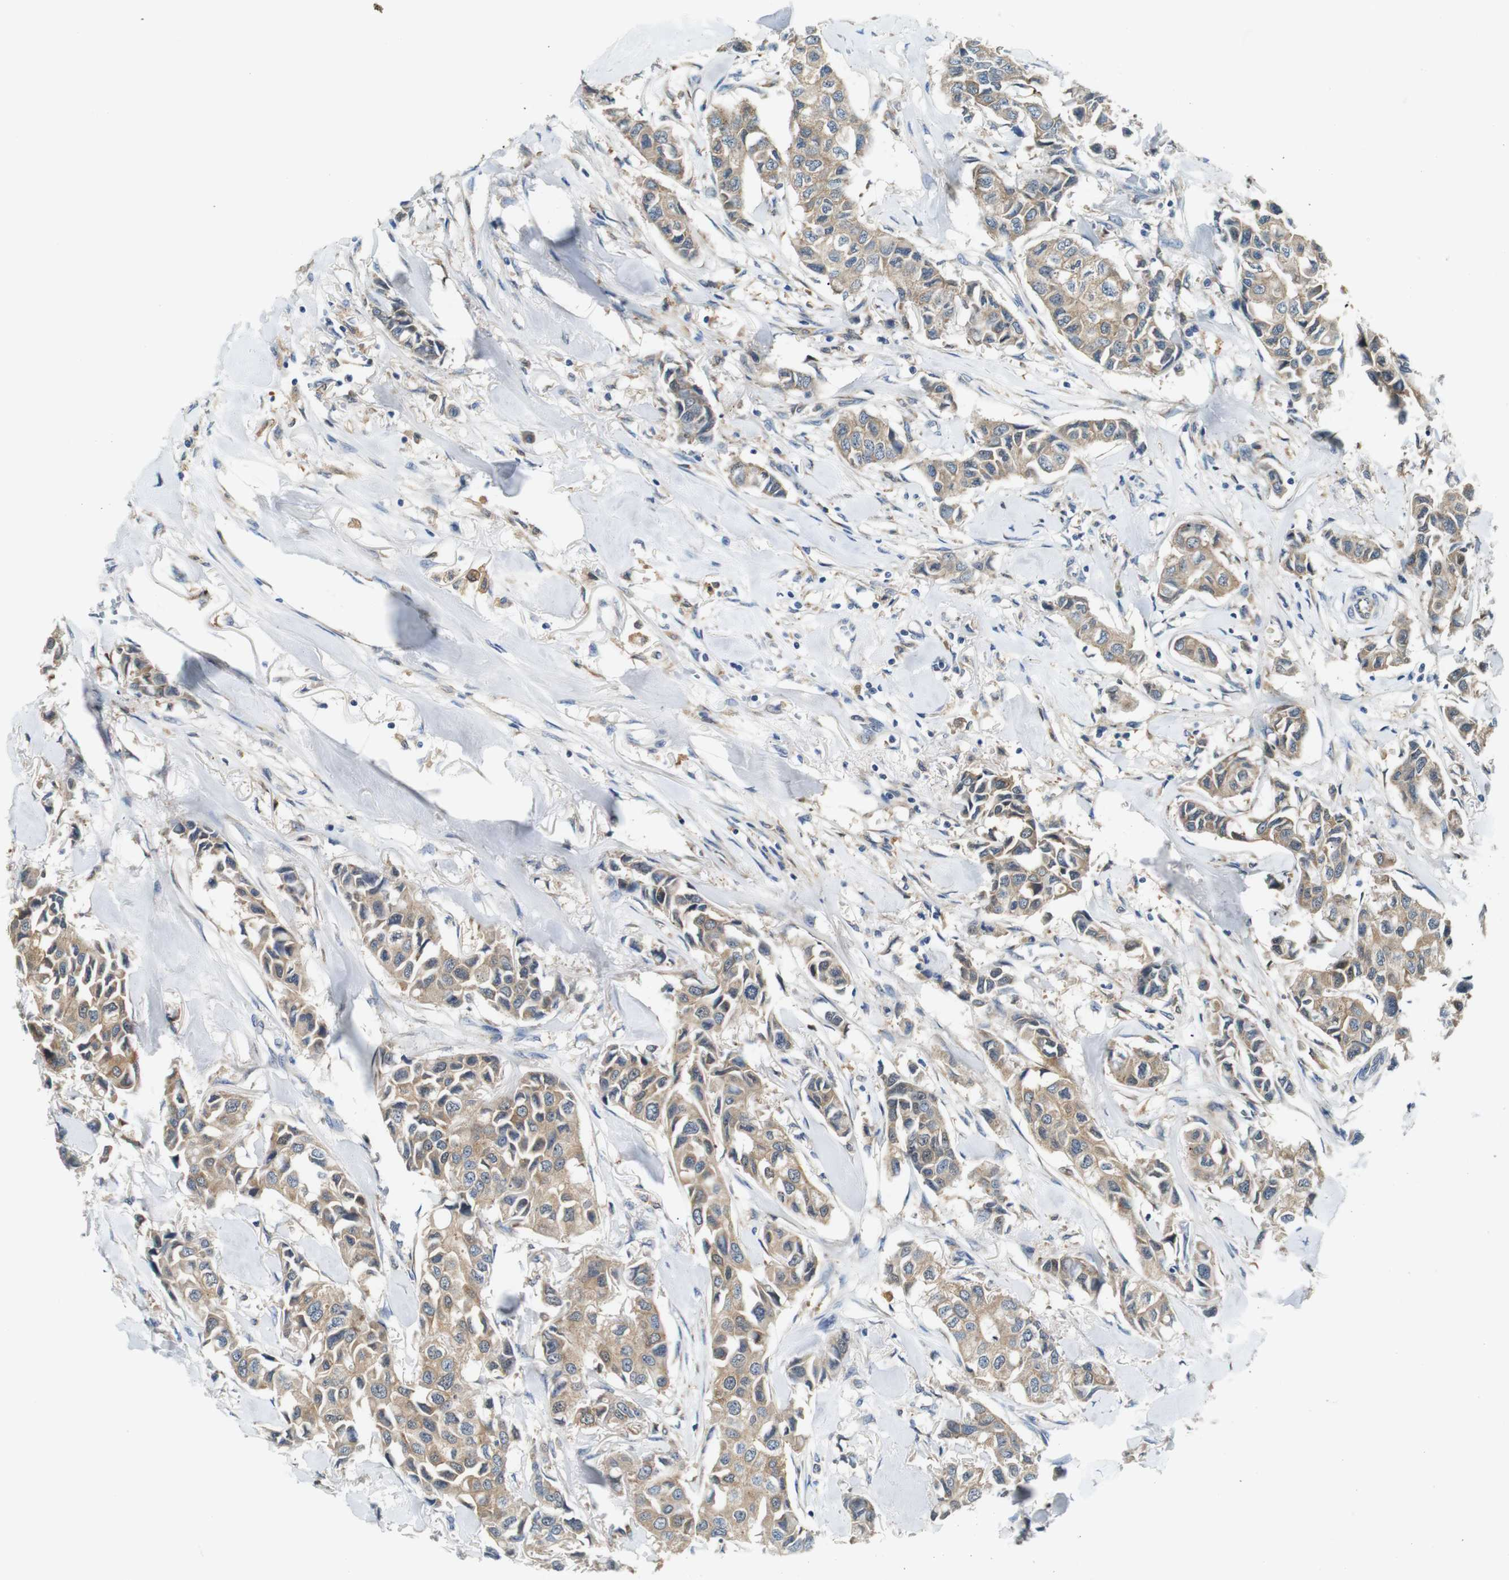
{"staining": {"intensity": "weak", "quantity": ">75%", "location": "cytoplasmic/membranous"}, "tissue": "breast cancer", "cell_type": "Tumor cells", "image_type": "cancer", "snomed": [{"axis": "morphology", "description": "Duct carcinoma"}, {"axis": "topography", "description": "Breast"}], "caption": "Immunohistochemistry (DAB (3,3'-diaminobenzidine)) staining of human invasive ductal carcinoma (breast) exhibits weak cytoplasmic/membranous protein expression in about >75% of tumor cells.", "gene": "NEBL", "patient": {"sex": "female", "age": 80}}